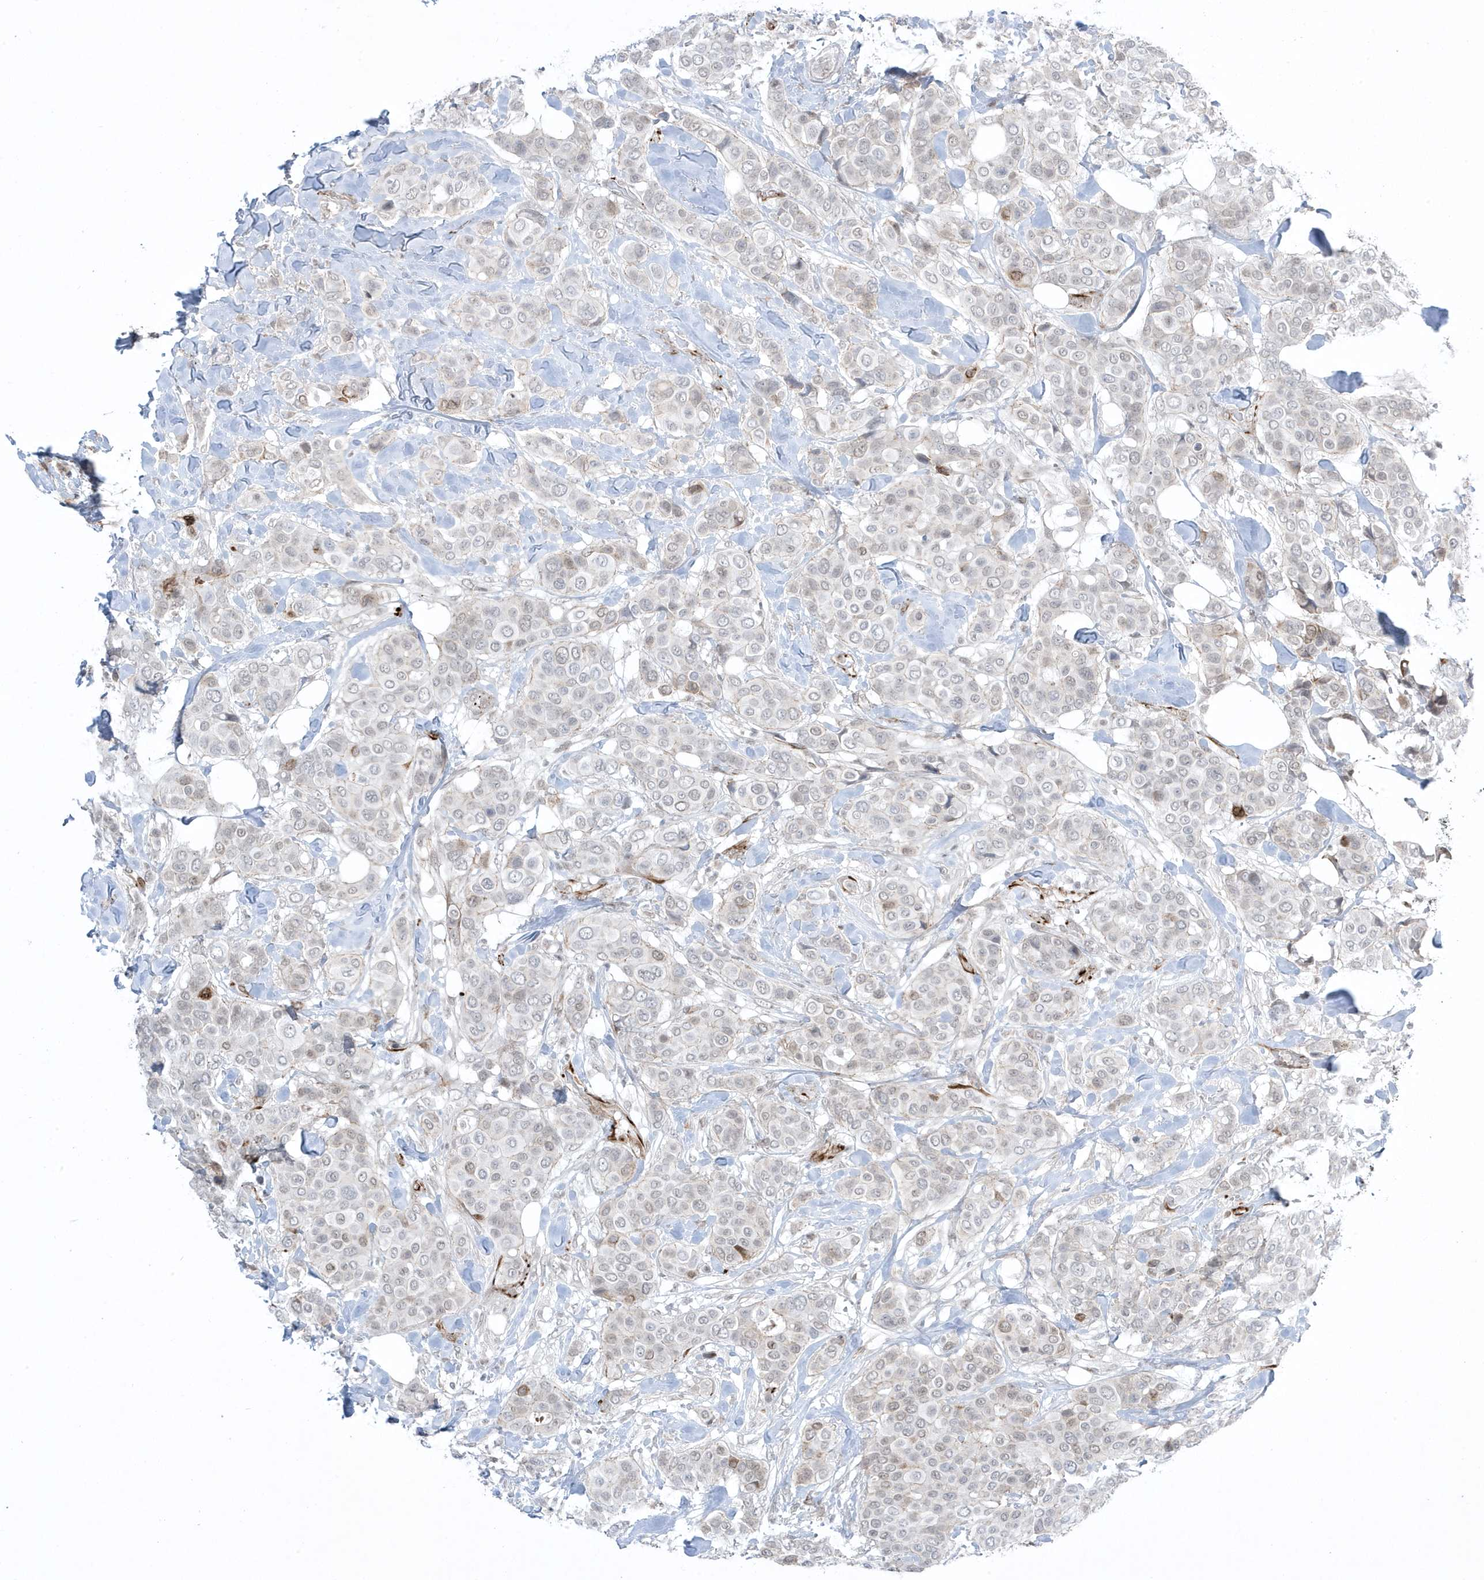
{"staining": {"intensity": "weak", "quantity": "25%-75%", "location": "nuclear"}, "tissue": "breast cancer", "cell_type": "Tumor cells", "image_type": "cancer", "snomed": [{"axis": "morphology", "description": "Lobular carcinoma"}, {"axis": "topography", "description": "Breast"}], "caption": "Brown immunohistochemical staining in human lobular carcinoma (breast) displays weak nuclear staining in about 25%-75% of tumor cells.", "gene": "ADAMTSL3", "patient": {"sex": "female", "age": 51}}